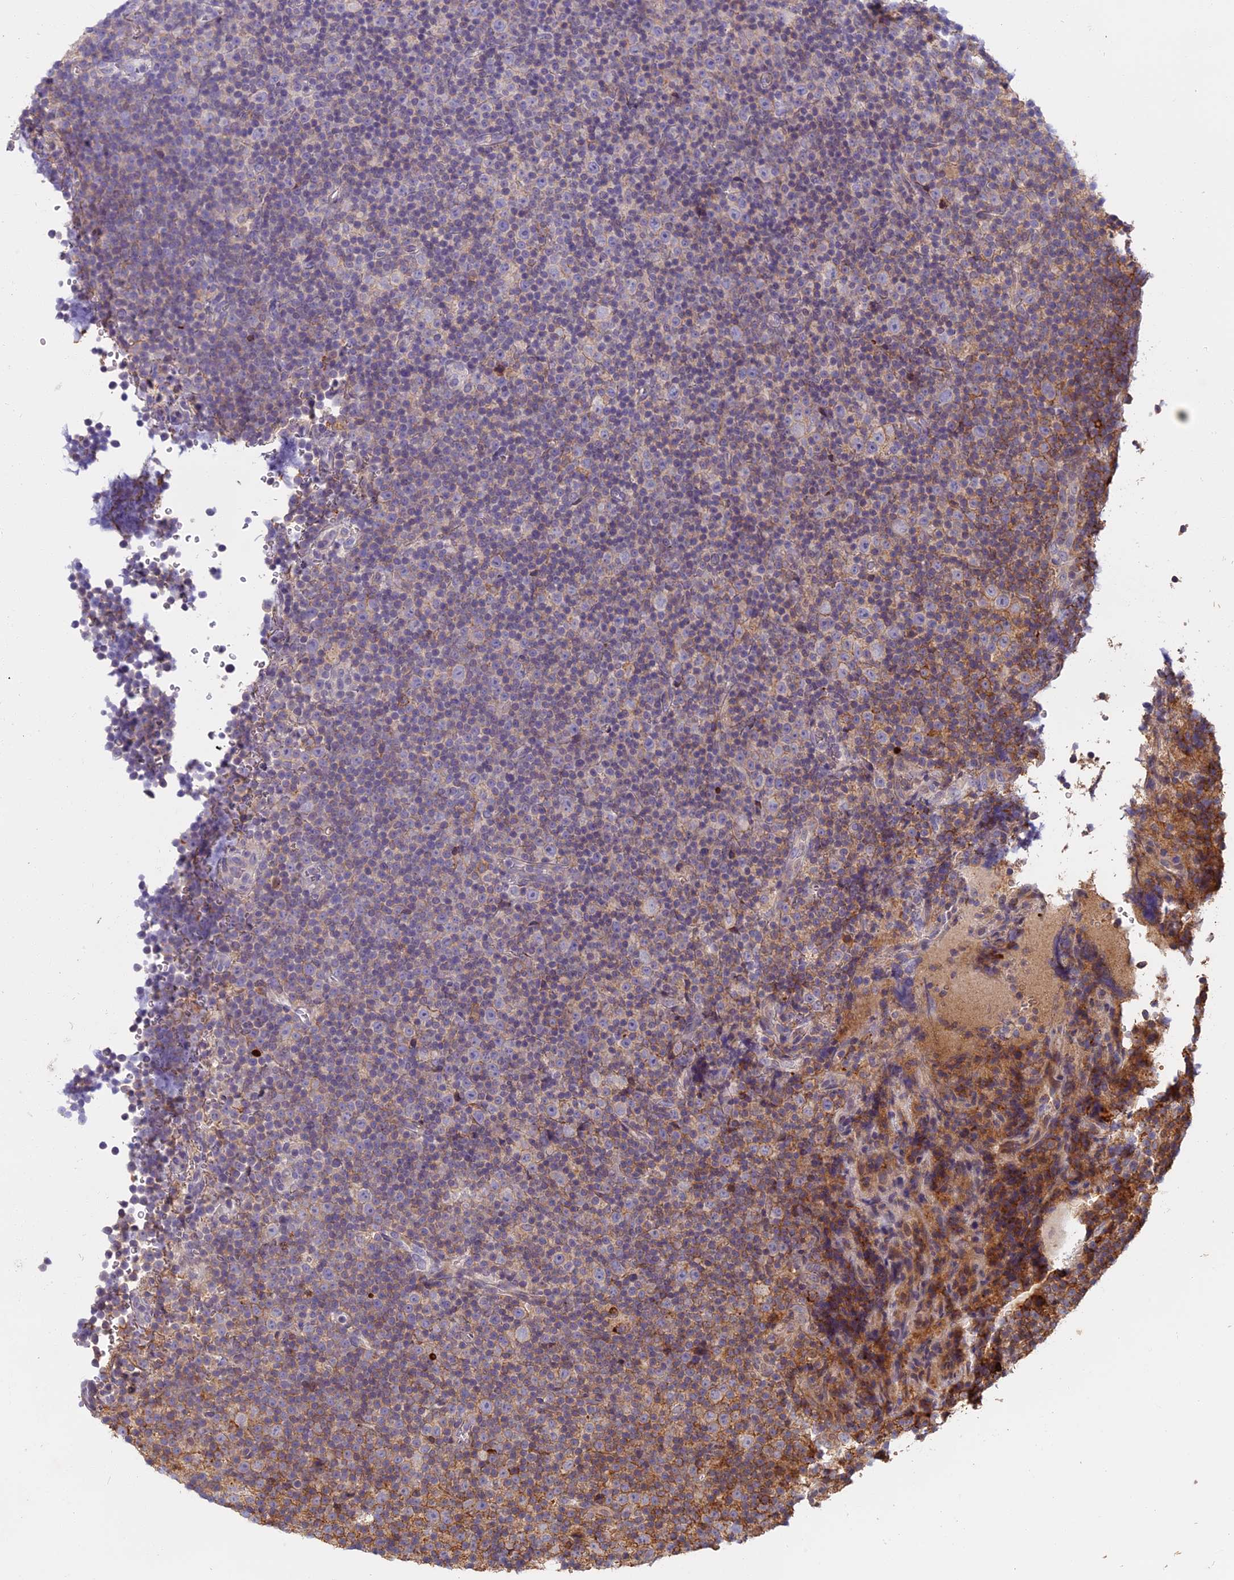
{"staining": {"intensity": "weak", "quantity": "<25%", "location": "cytoplasmic/membranous"}, "tissue": "lymphoma", "cell_type": "Tumor cells", "image_type": "cancer", "snomed": [{"axis": "morphology", "description": "Malignant lymphoma, non-Hodgkin's type, Low grade"}, {"axis": "topography", "description": "Lymph node"}], "caption": "Human malignant lymphoma, non-Hodgkin's type (low-grade) stained for a protein using IHC exhibits no staining in tumor cells.", "gene": "EDAR", "patient": {"sex": "female", "age": 67}}